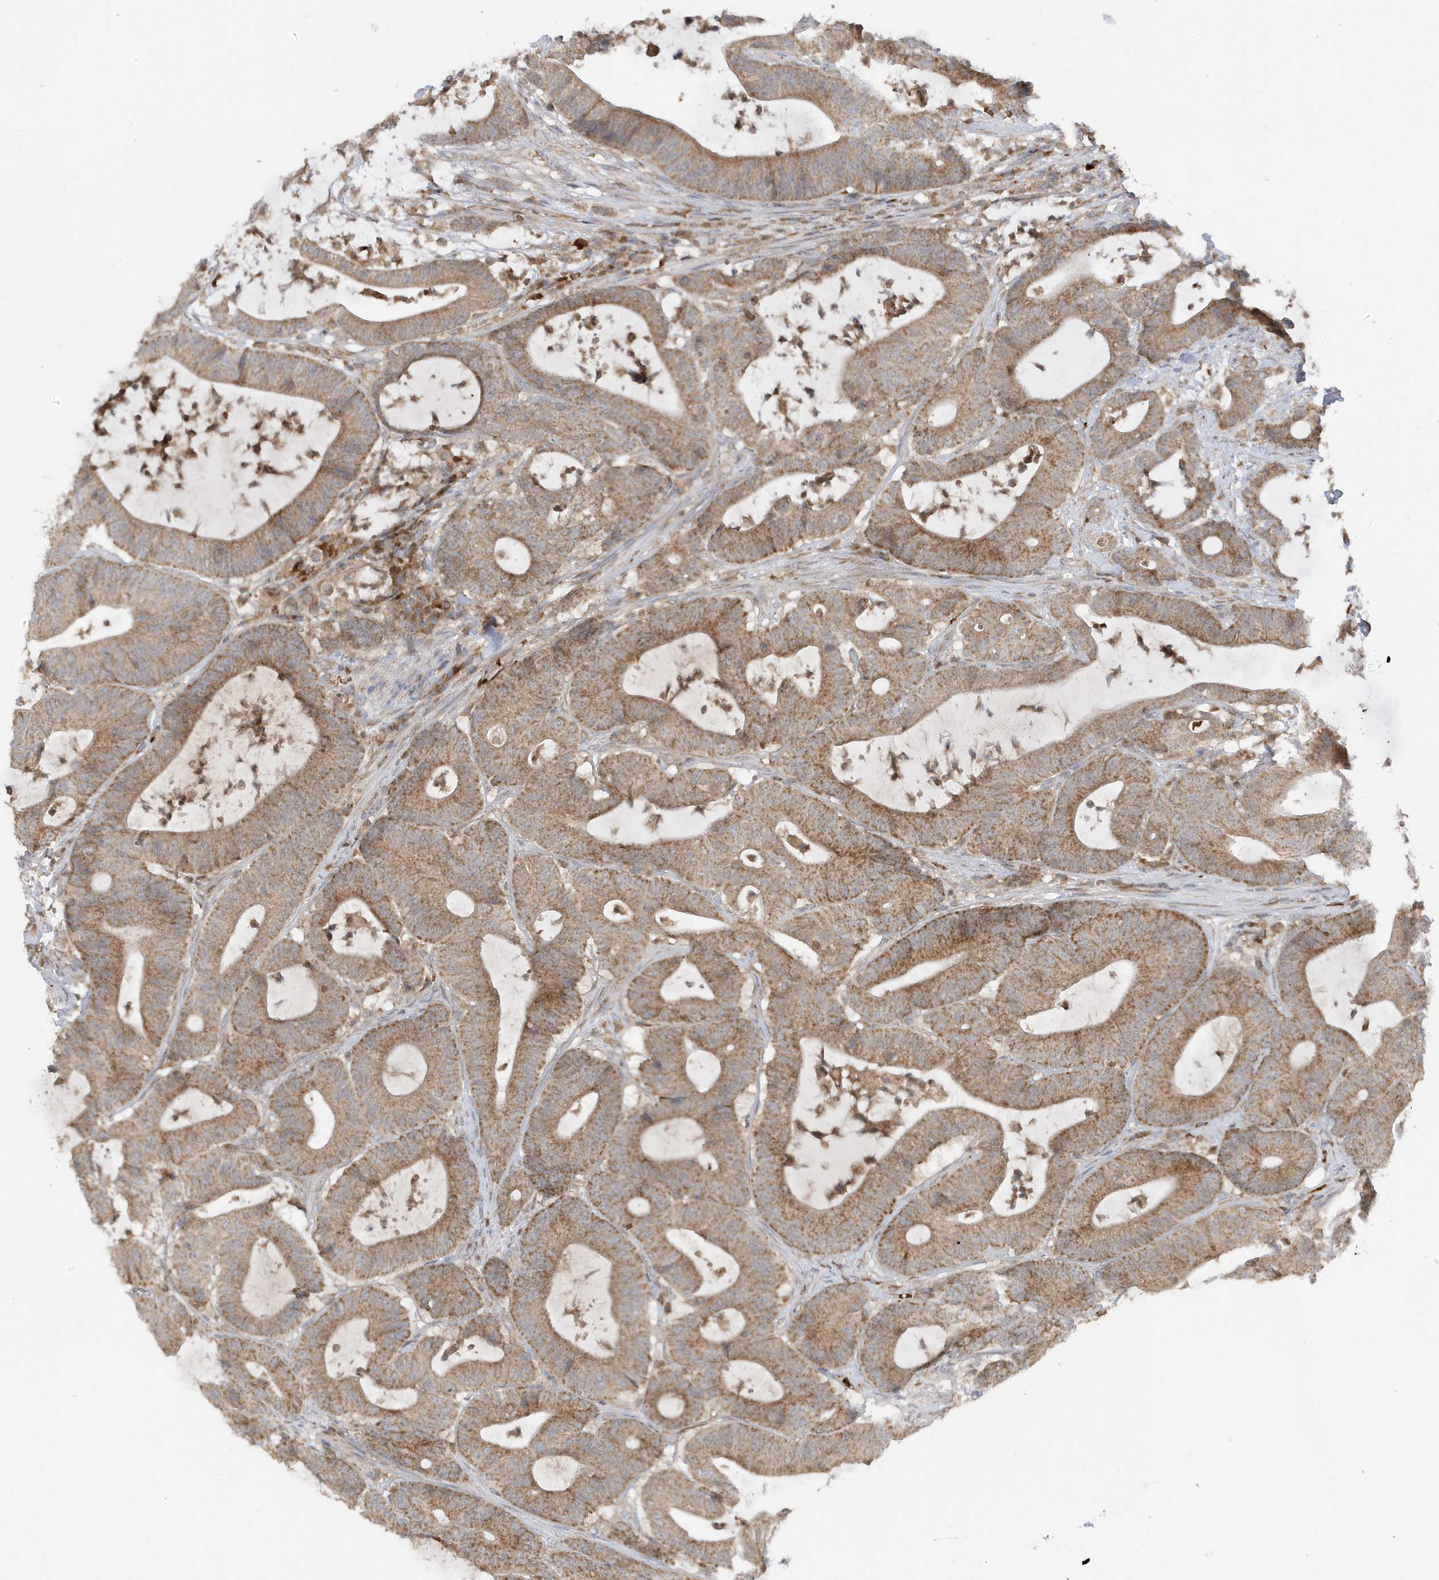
{"staining": {"intensity": "moderate", "quantity": ">75%", "location": "cytoplasmic/membranous"}, "tissue": "colorectal cancer", "cell_type": "Tumor cells", "image_type": "cancer", "snomed": [{"axis": "morphology", "description": "Adenocarcinoma, NOS"}, {"axis": "topography", "description": "Colon"}], "caption": "IHC image of neoplastic tissue: human colorectal cancer (adenocarcinoma) stained using IHC exhibits medium levels of moderate protein expression localized specifically in the cytoplasmic/membranous of tumor cells, appearing as a cytoplasmic/membranous brown color.", "gene": "NPPC", "patient": {"sex": "female", "age": 84}}